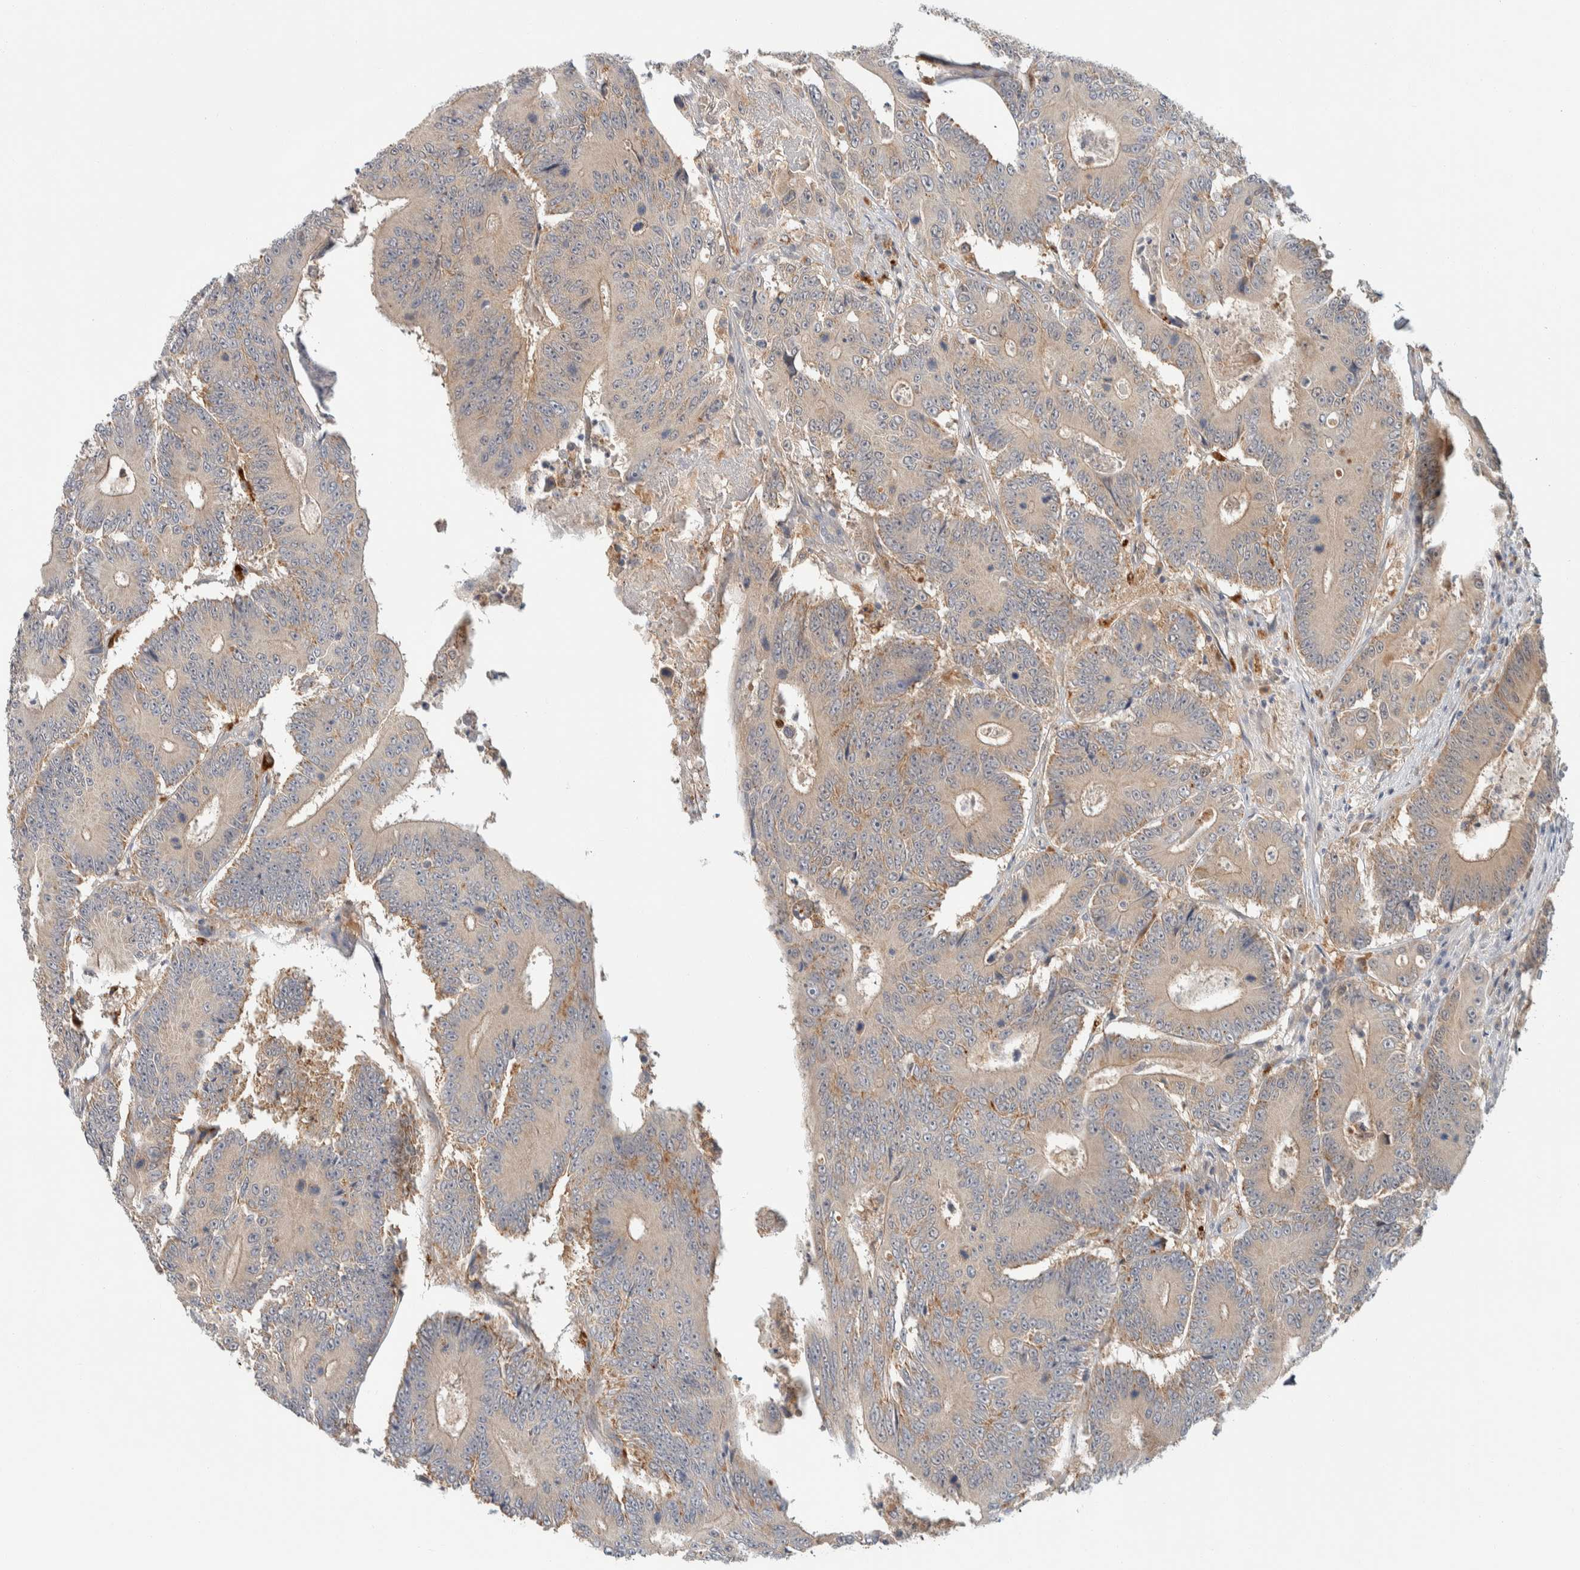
{"staining": {"intensity": "negative", "quantity": "none", "location": "none"}, "tissue": "colorectal cancer", "cell_type": "Tumor cells", "image_type": "cancer", "snomed": [{"axis": "morphology", "description": "Adenocarcinoma, NOS"}, {"axis": "topography", "description": "Colon"}], "caption": "IHC of adenocarcinoma (colorectal) exhibits no positivity in tumor cells. (DAB IHC, high magnification).", "gene": "GCLM", "patient": {"sex": "male", "age": 83}}